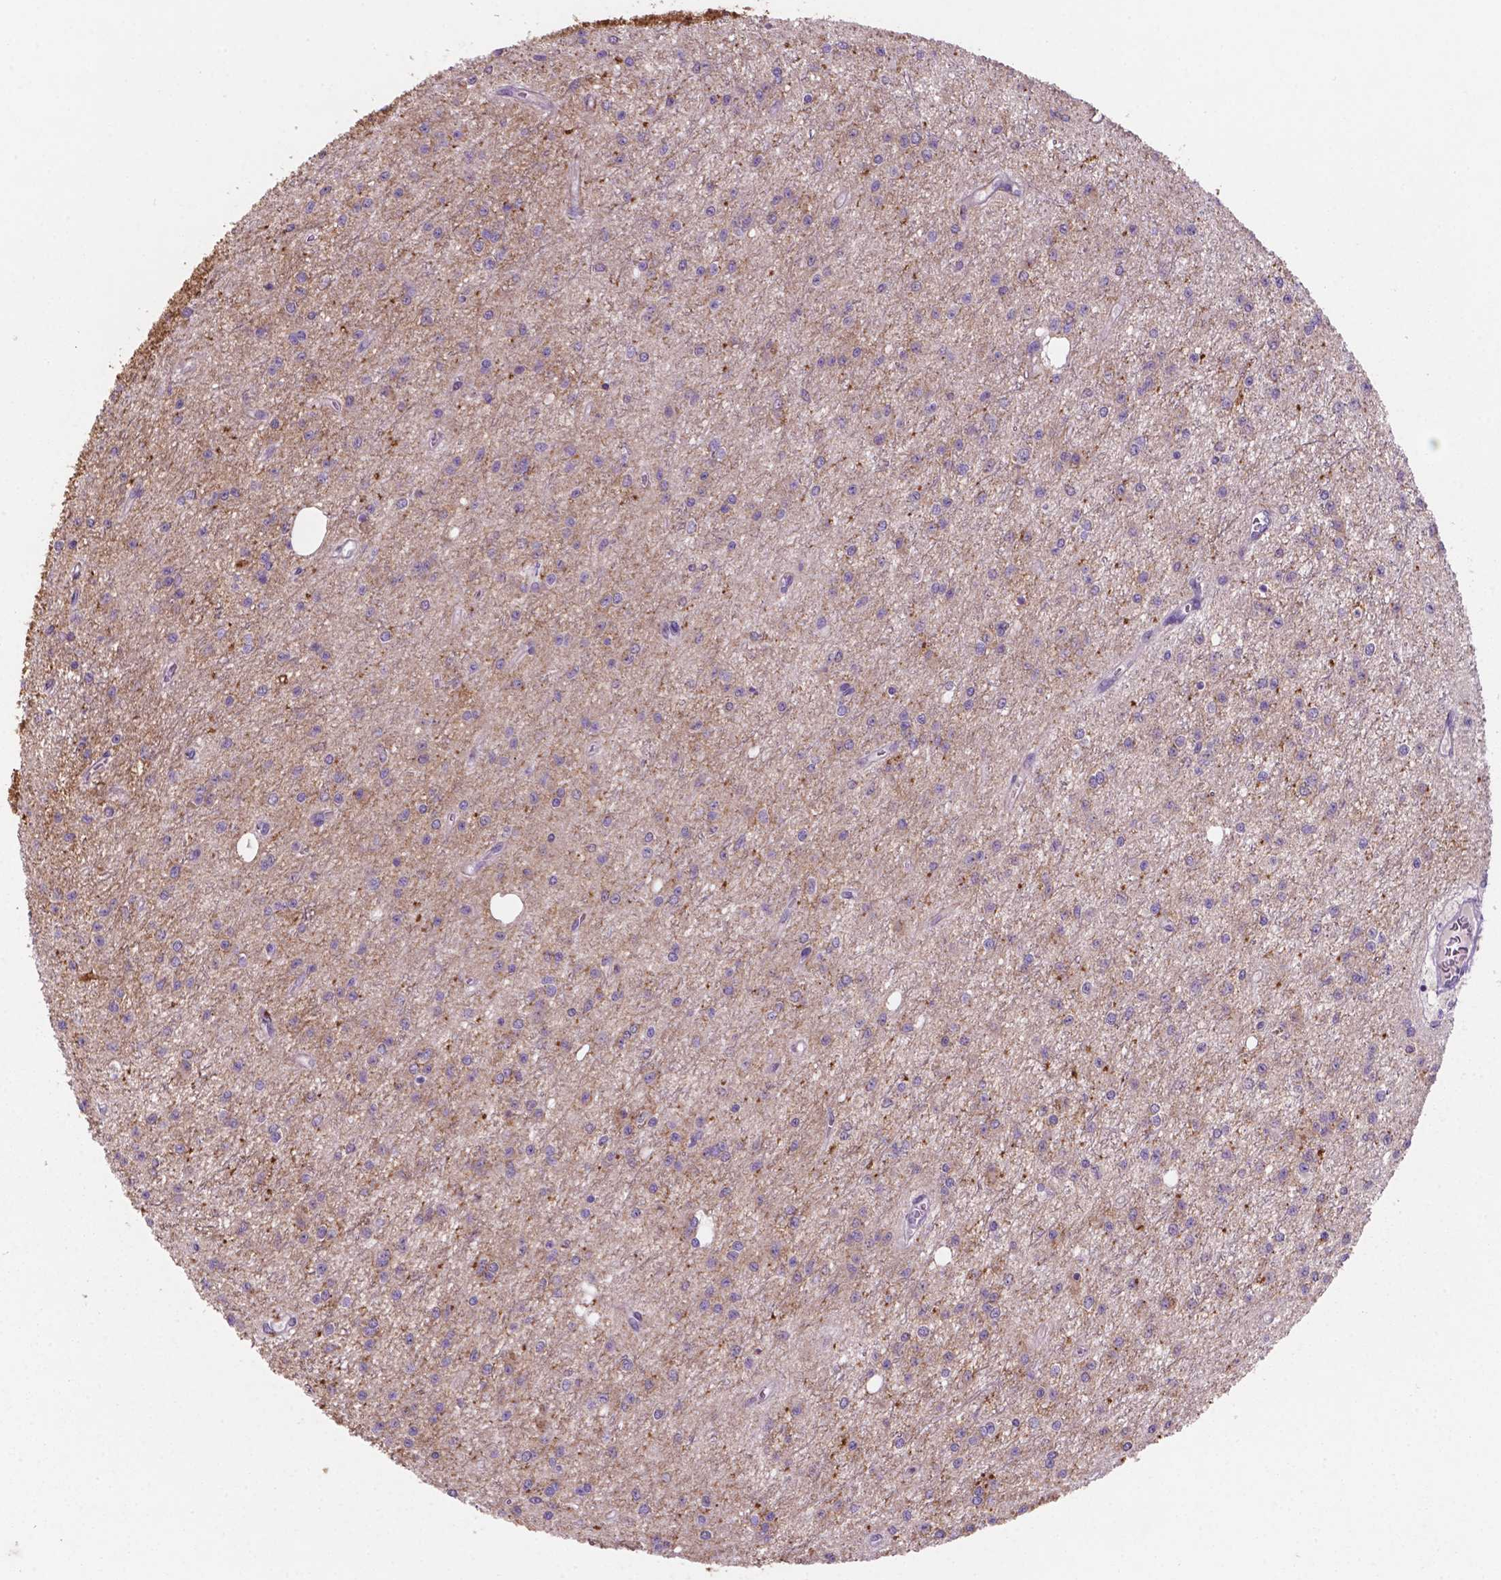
{"staining": {"intensity": "weak", "quantity": "<25%", "location": "cytoplasmic/membranous"}, "tissue": "glioma", "cell_type": "Tumor cells", "image_type": "cancer", "snomed": [{"axis": "morphology", "description": "Glioma, malignant, Low grade"}, {"axis": "topography", "description": "Brain"}], "caption": "Immunohistochemical staining of malignant low-grade glioma exhibits no significant staining in tumor cells. (DAB IHC with hematoxylin counter stain).", "gene": "MKRN2OS", "patient": {"sex": "female", "age": 45}}